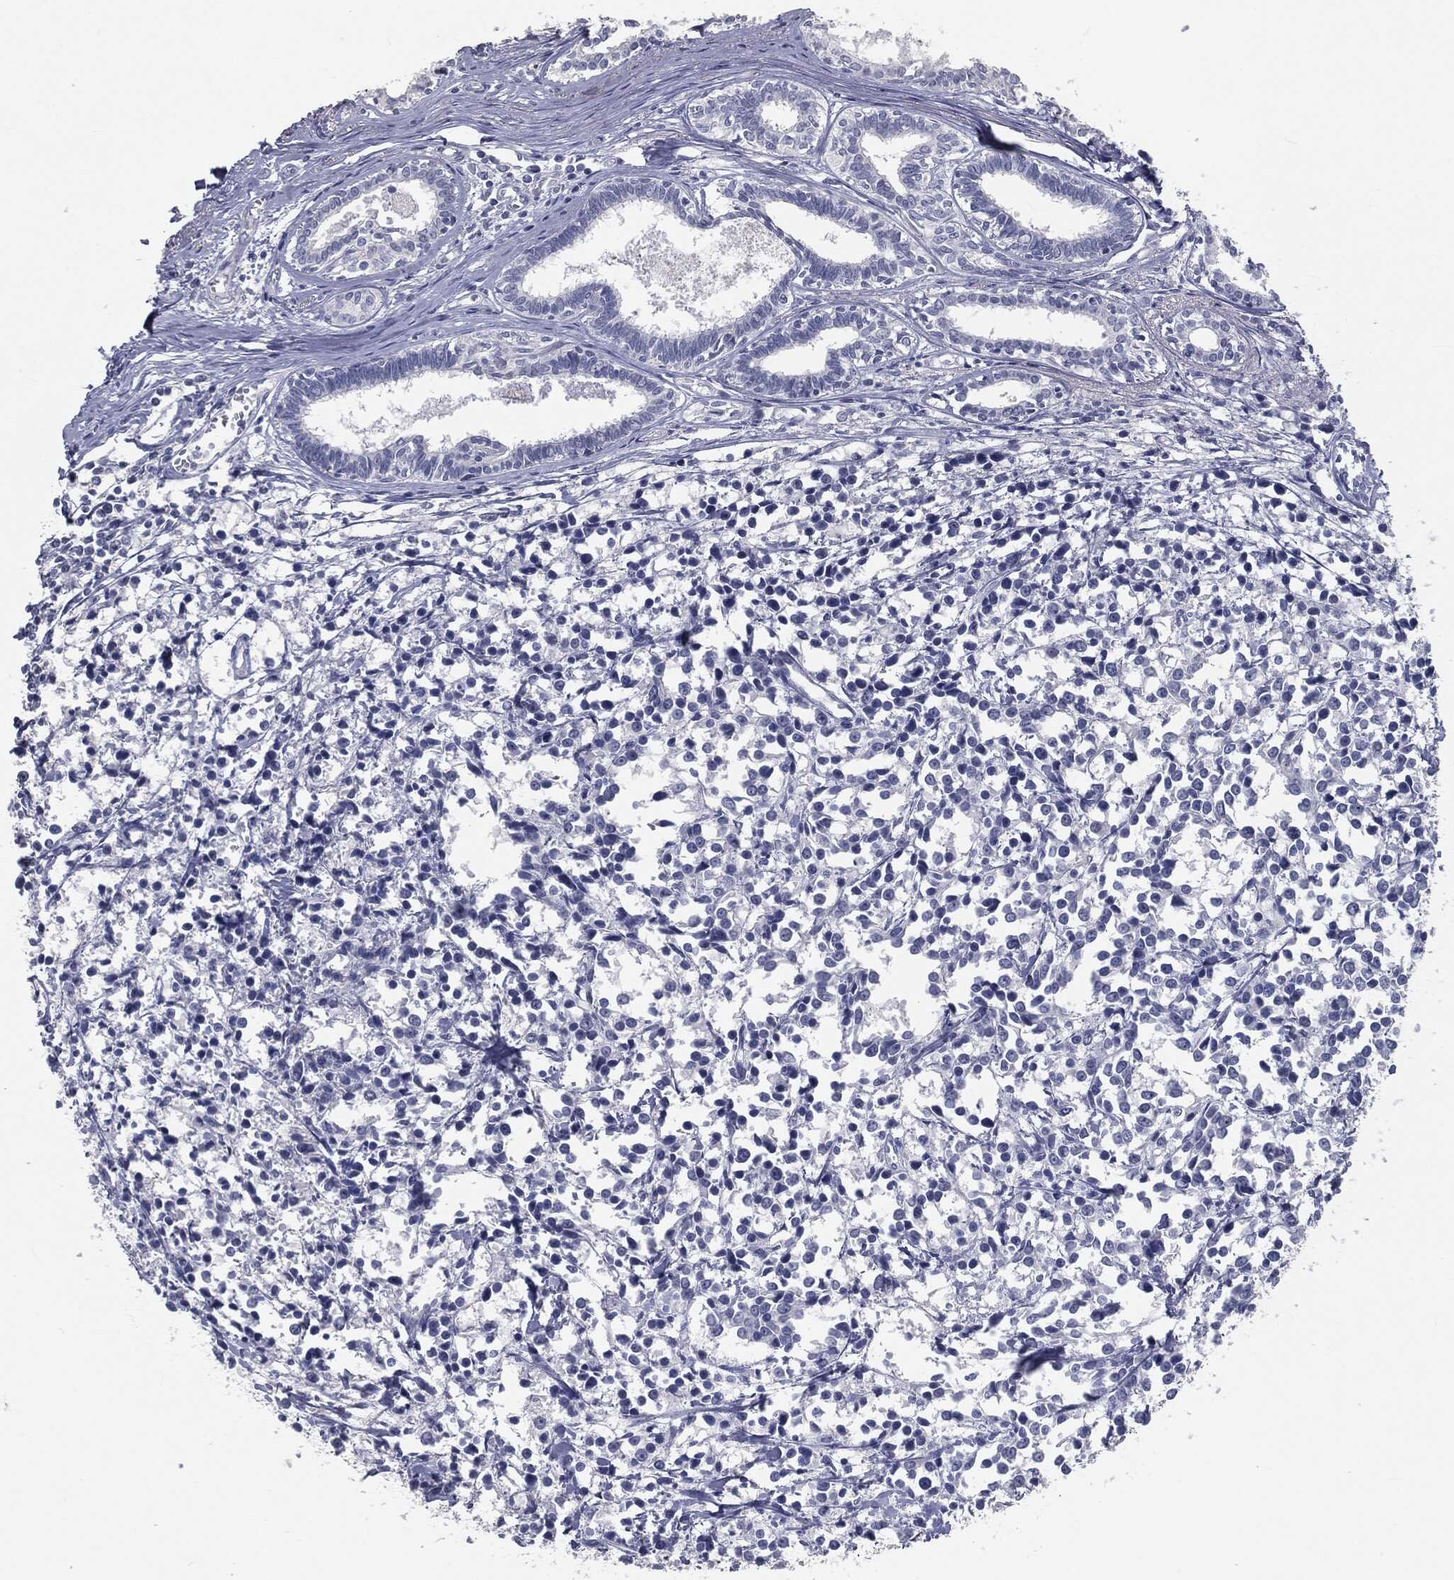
{"staining": {"intensity": "negative", "quantity": "none", "location": "none"}, "tissue": "breast cancer", "cell_type": "Tumor cells", "image_type": "cancer", "snomed": [{"axis": "morphology", "description": "Duct carcinoma"}, {"axis": "topography", "description": "Breast"}], "caption": "Immunohistochemistry (IHC) histopathology image of neoplastic tissue: human breast cancer (invasive ductal carcinoma) stained with DAB (3,3'-diaminobenzidine) reveals no significant protein positivity in tumor cells.", "gene": "PRAME", "patient": {"sex": "female", "age": 80}}